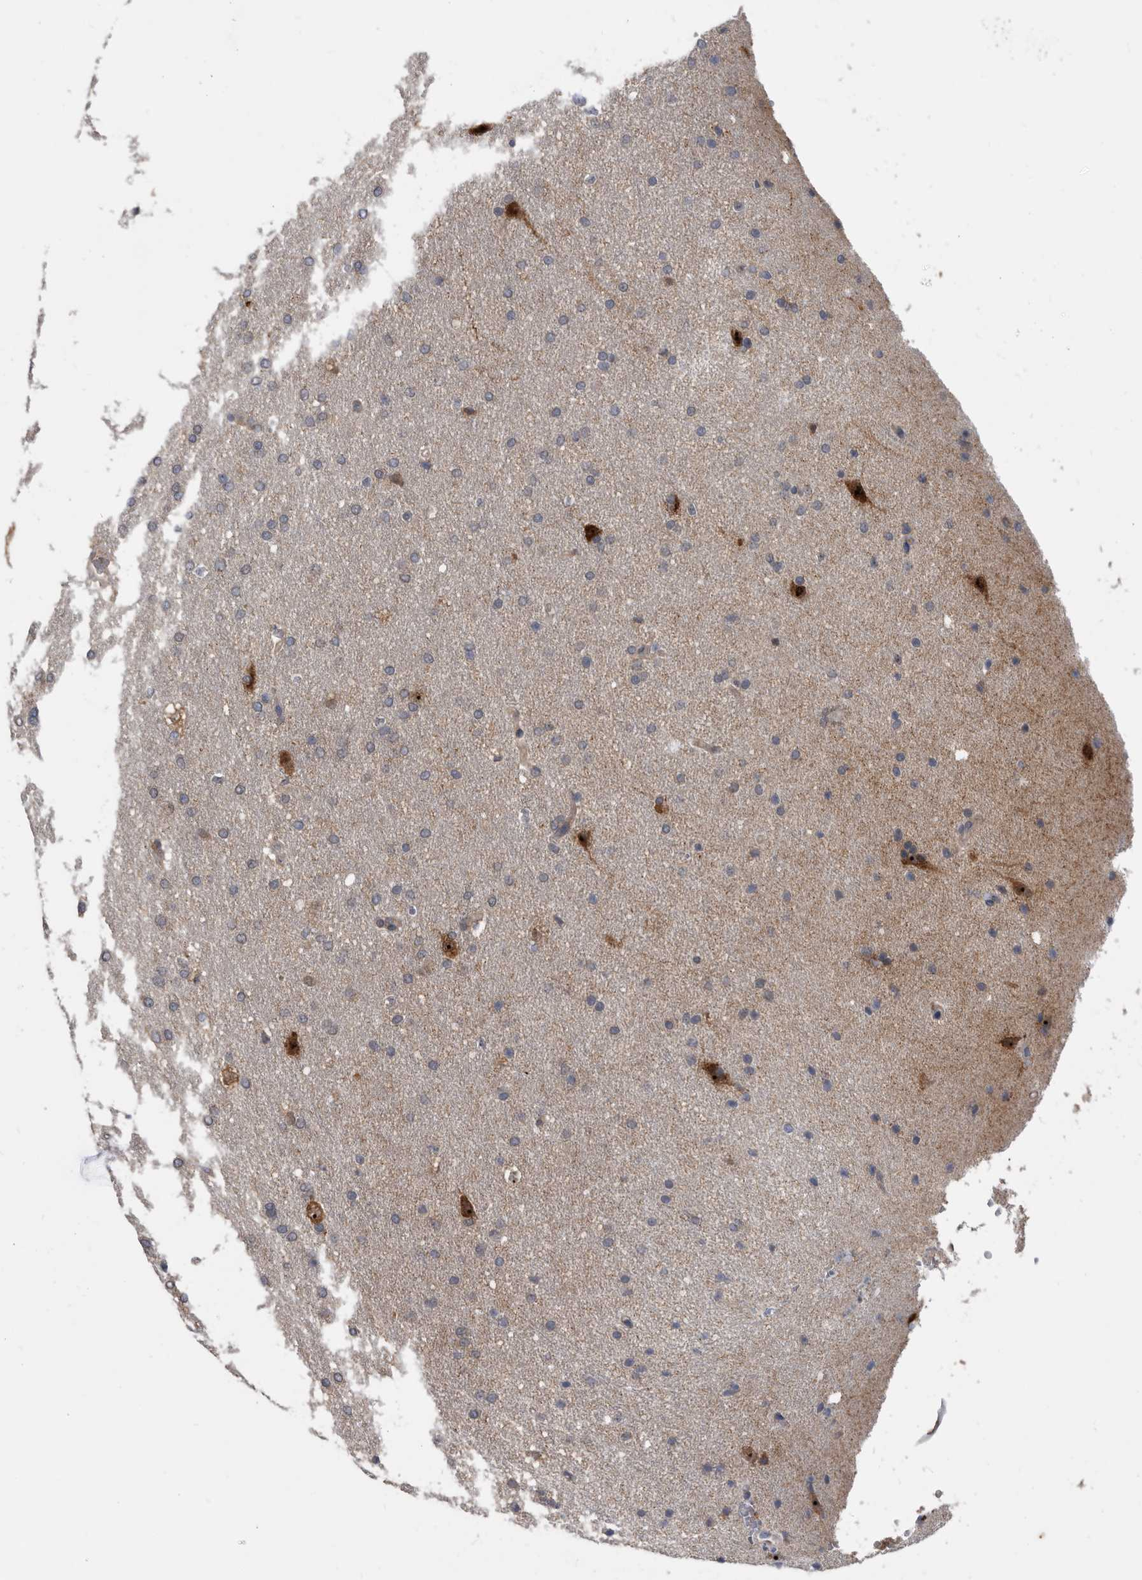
{"staining": {"intensity": "negative", "quantity": "none", "location": "none"}, "tissue": "glioma", "cell_type": "Tumor cells", "image_type": "cancer", "snomed": [{"axis": "morphology", "description": "Glioma, malignant, Low grade"}, {"axis": "topography", "description": "Brain"}], "caption": "DAB (3,3'-diaminobenzidine) immunohistochemical staining of low-grade glioma (malignant) shows no significant expression in tumor cells.", "gene": "APEH", "patient": {"sex": "female", "age": 37}}